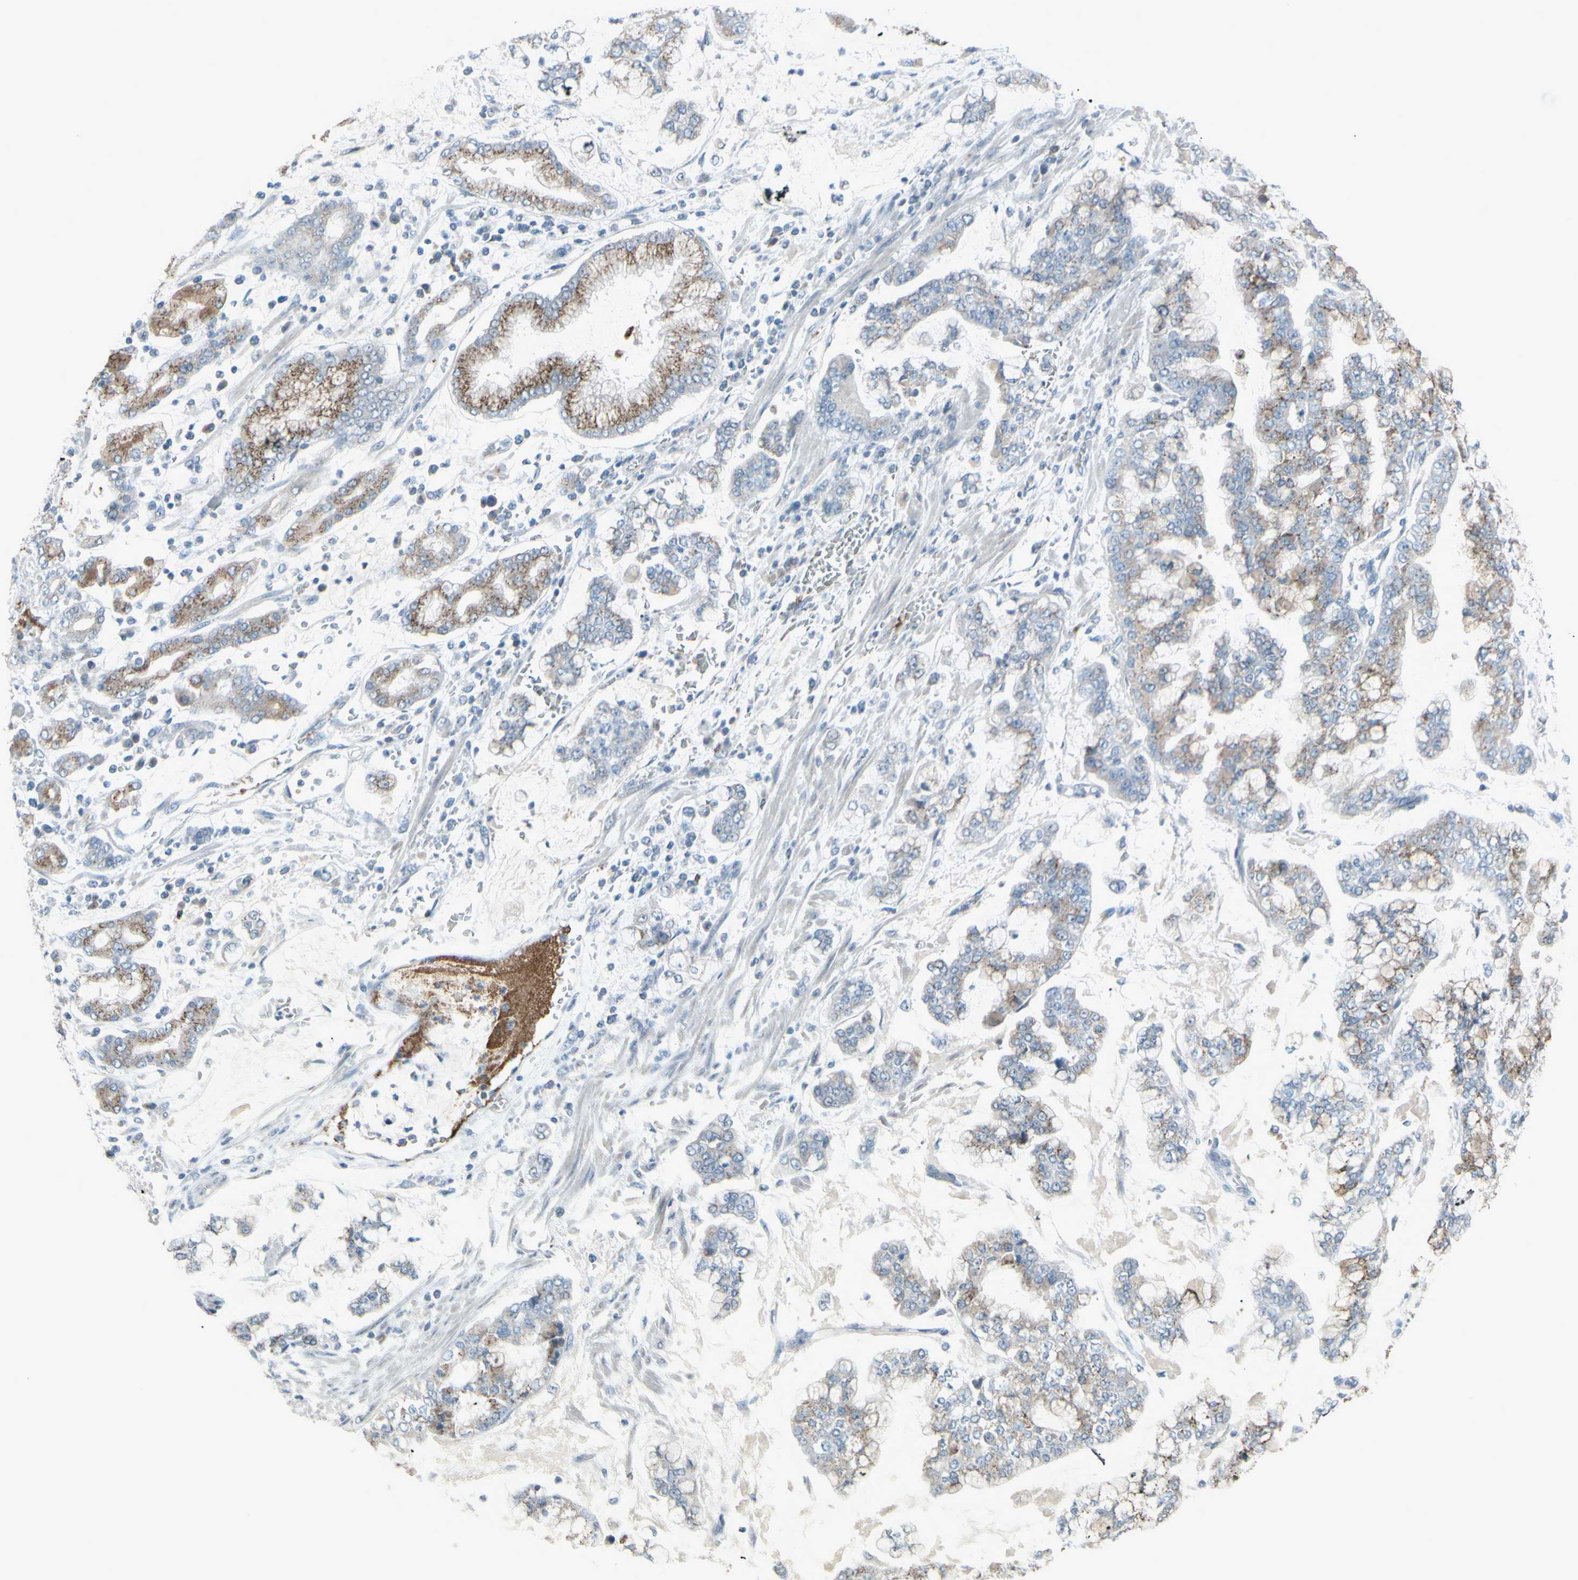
{"staining": {"intensity": "moderate", "quantity": "25%-75%", "location": "cytoplasmic/membranous"}, "tissue": "stomach cancer", "cell_type": "Tumor cells", "image_type": "cancer", "snomed": [{"axis": "morphology", "description": "Normal tissue, NOS"}, {"axis": "morphology", "description": "Adenocarcinoma, NOS"}, {"axis": "topography", "description": "Stomach, upper"}, {"axis": "topography", "description": "Stomach"}], "caption": "DAB immunohistochemical staining of stomach cancer shows moderate cytoplasmic/membranous protein positivity in about 25%-75% of tumor cells.", "gene": "CD79B", "patient": {"sex": "male", "age": 76}}